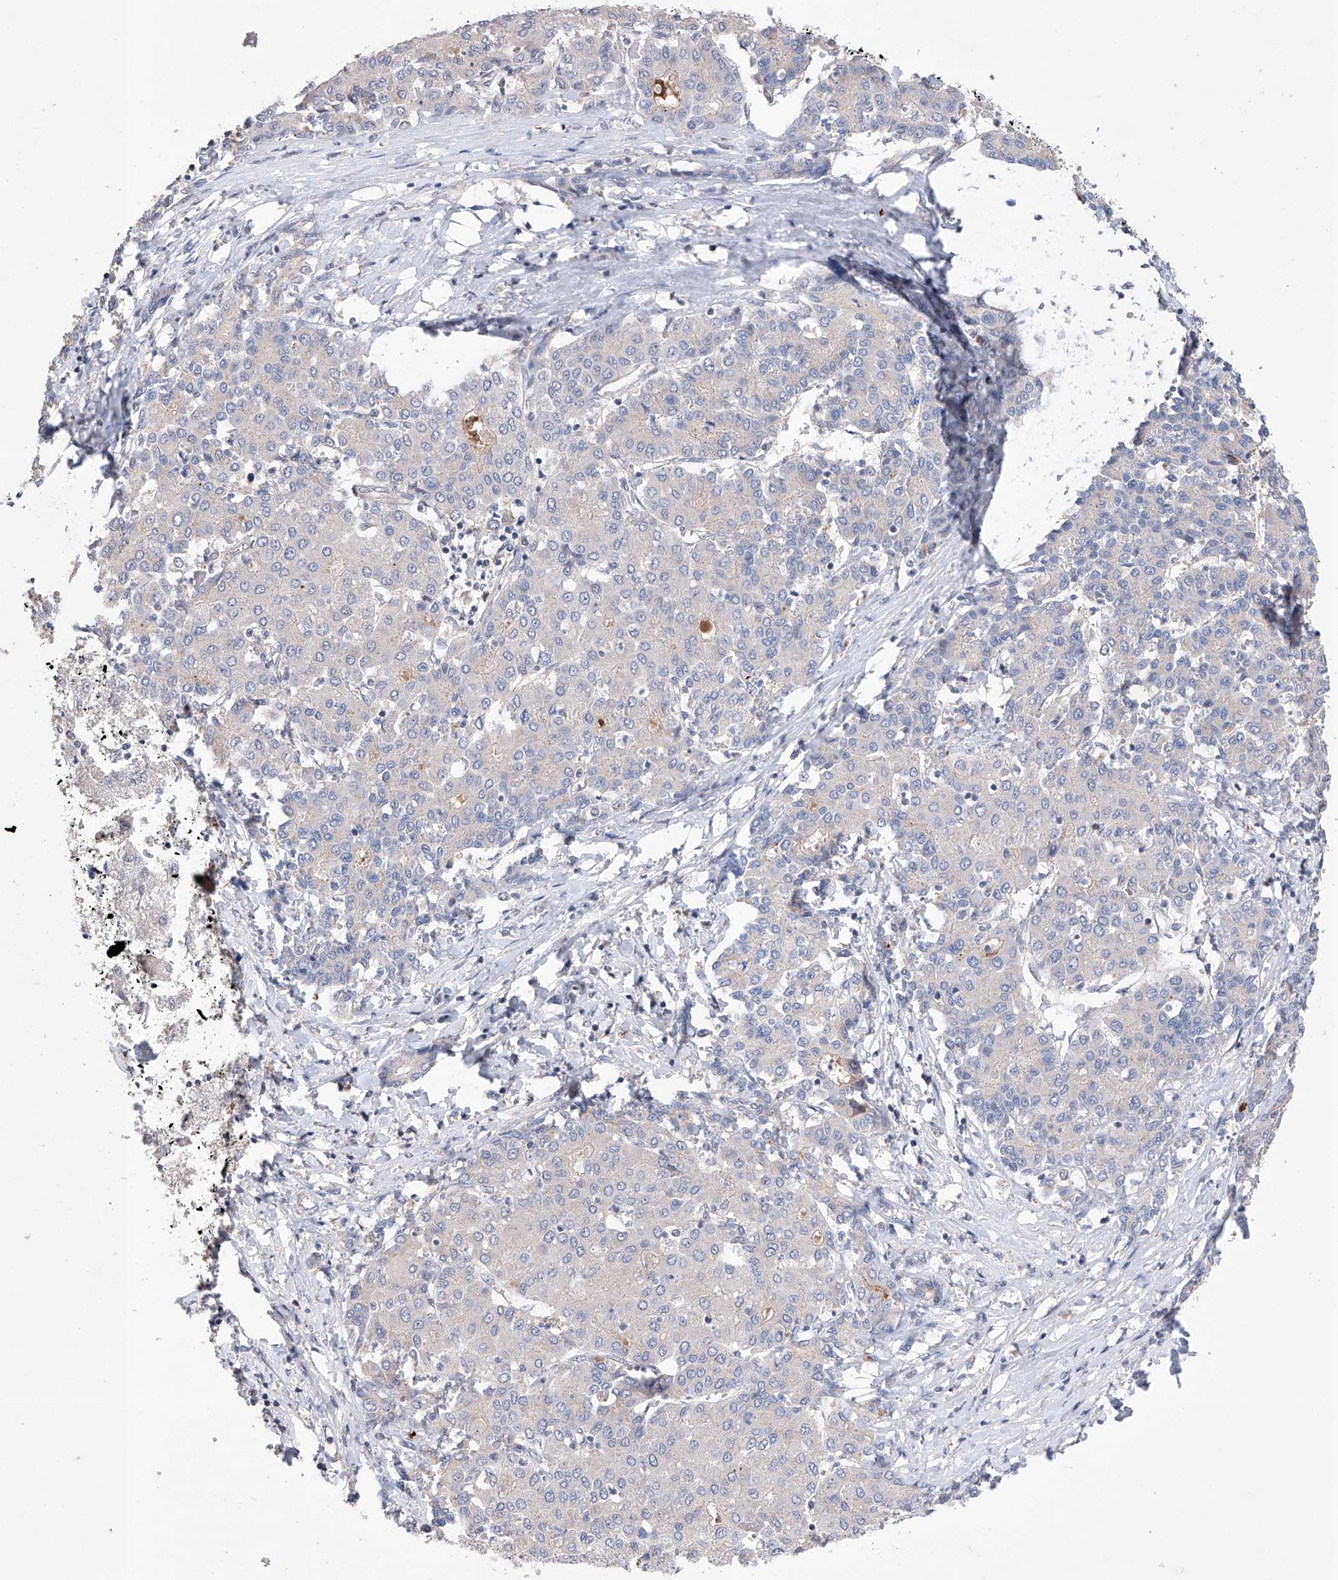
{"staining": {"intensity": "negative", "quantity": "none", "location": "none"}, "tissue": "liver cancer", "cell_type": "Tumor cells", "image_type": "cancer", "snomed": [{"axis": "morphology", "description": "Carcinoma, Hepatocellular, NOS"}, {"axis": "topography", "description": "Liver"}], "caption": "Immunohistochemistry image of human liver cancer (hepatocellular carcinoma) stained for a protein (brown), which displays no expression in tumor cells. The staining is performed using DAB (3,3'-diaminobenzidine) brown chromogen with nuclei counter-stained in using hematoxylin.", "gene": "AFG1L", "patient": {"sex": "male", "age": 65}}